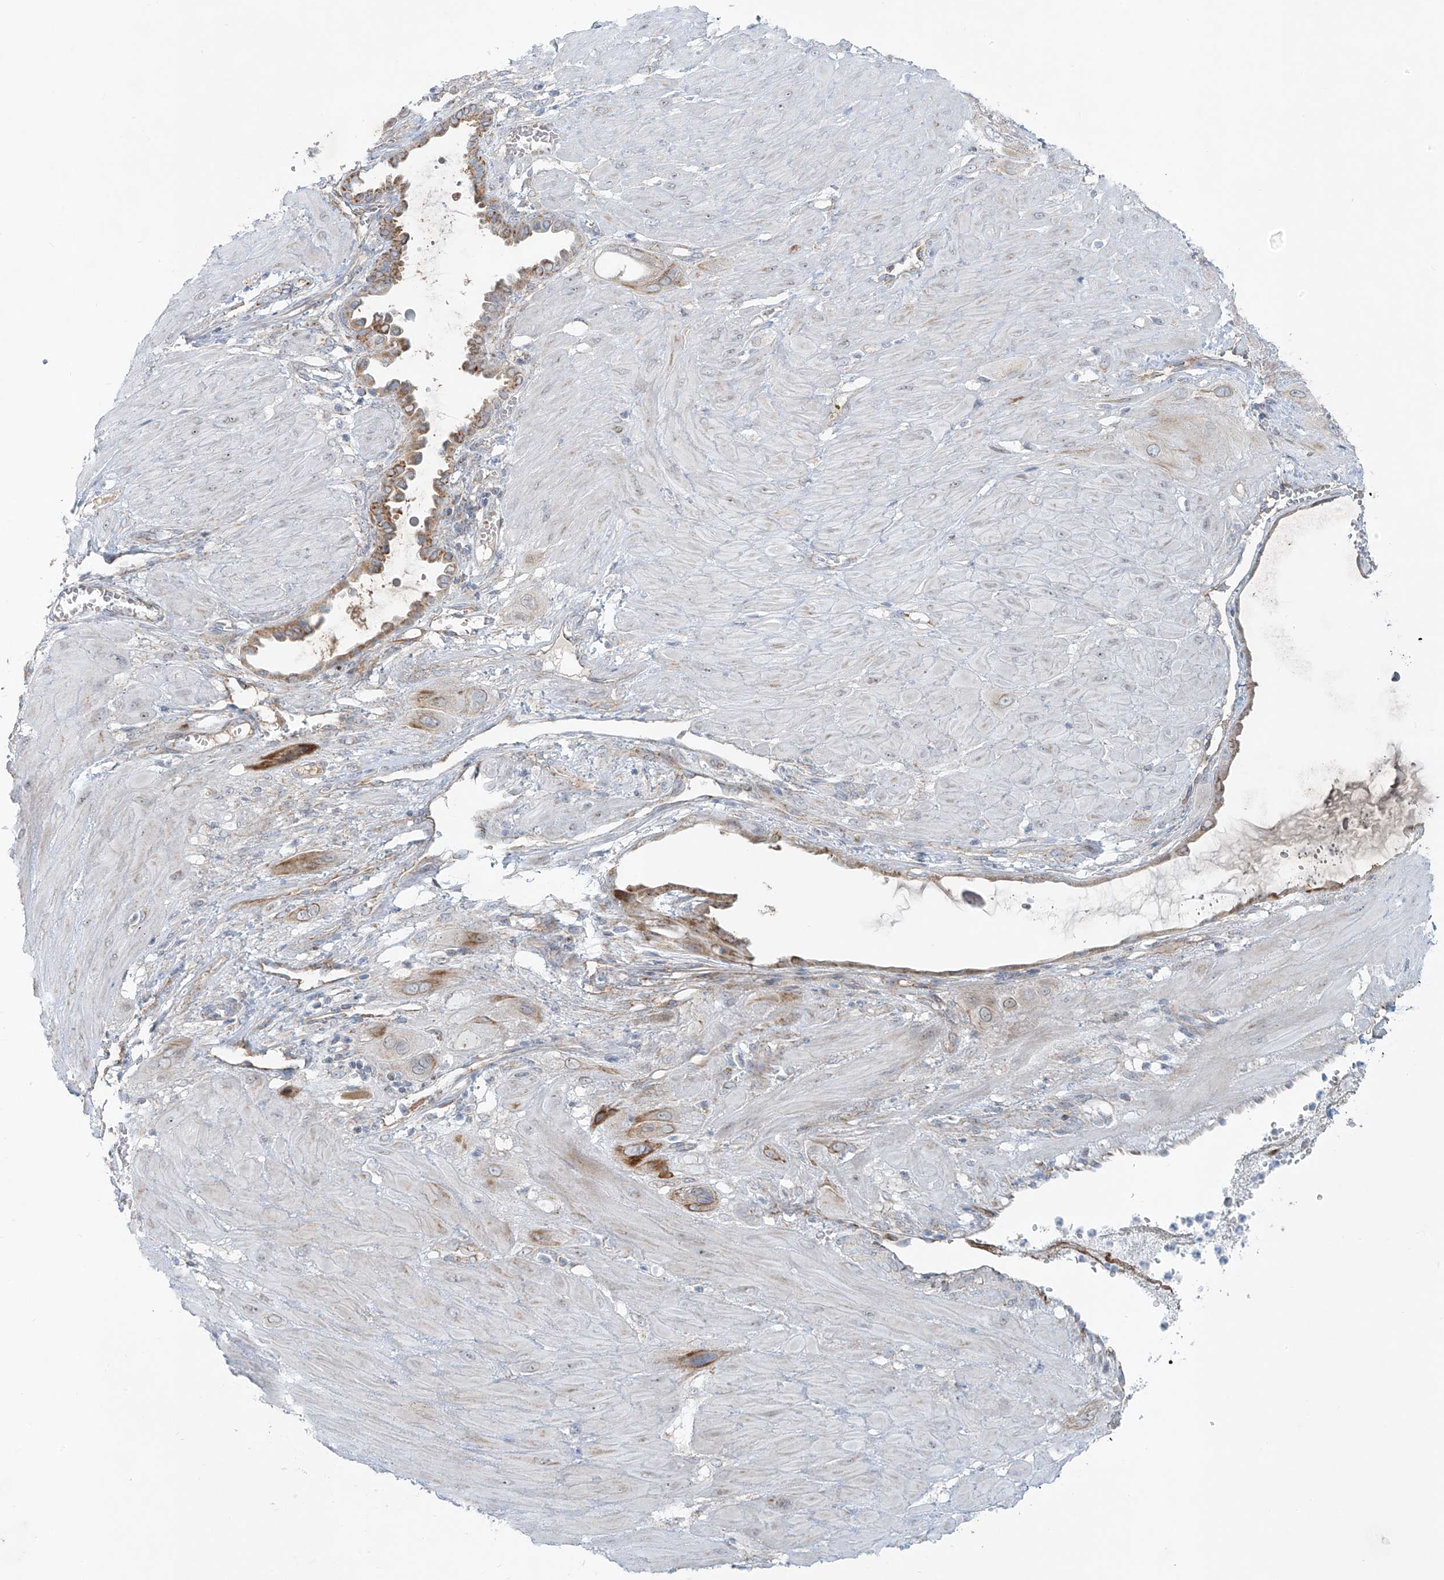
{"staining": {"intensity": "moderate", "quantity": "25%-75%", "location": "cytoplasmic/membranous"}, "tissue": "cervical cancer", "cell_type": "Tumor cells", "image_type": "cancer", "snomed": [{"axis": "morphology", "description": "Squamous cell carcinoma, NOS"}, {"axis": "topography", "description": "Cervix"}], "caption": "Immunohistochemistry (IHC) image of squamous cell carcinoma (cervical) stained for a protein (brown), which demonstrates medium levels of moderate cytoplasmic/membranous positivity in approximately 25%-75% of tumor cells.", "gene": "SMDT1", "patient": {"sex": "female", "age": 34}}